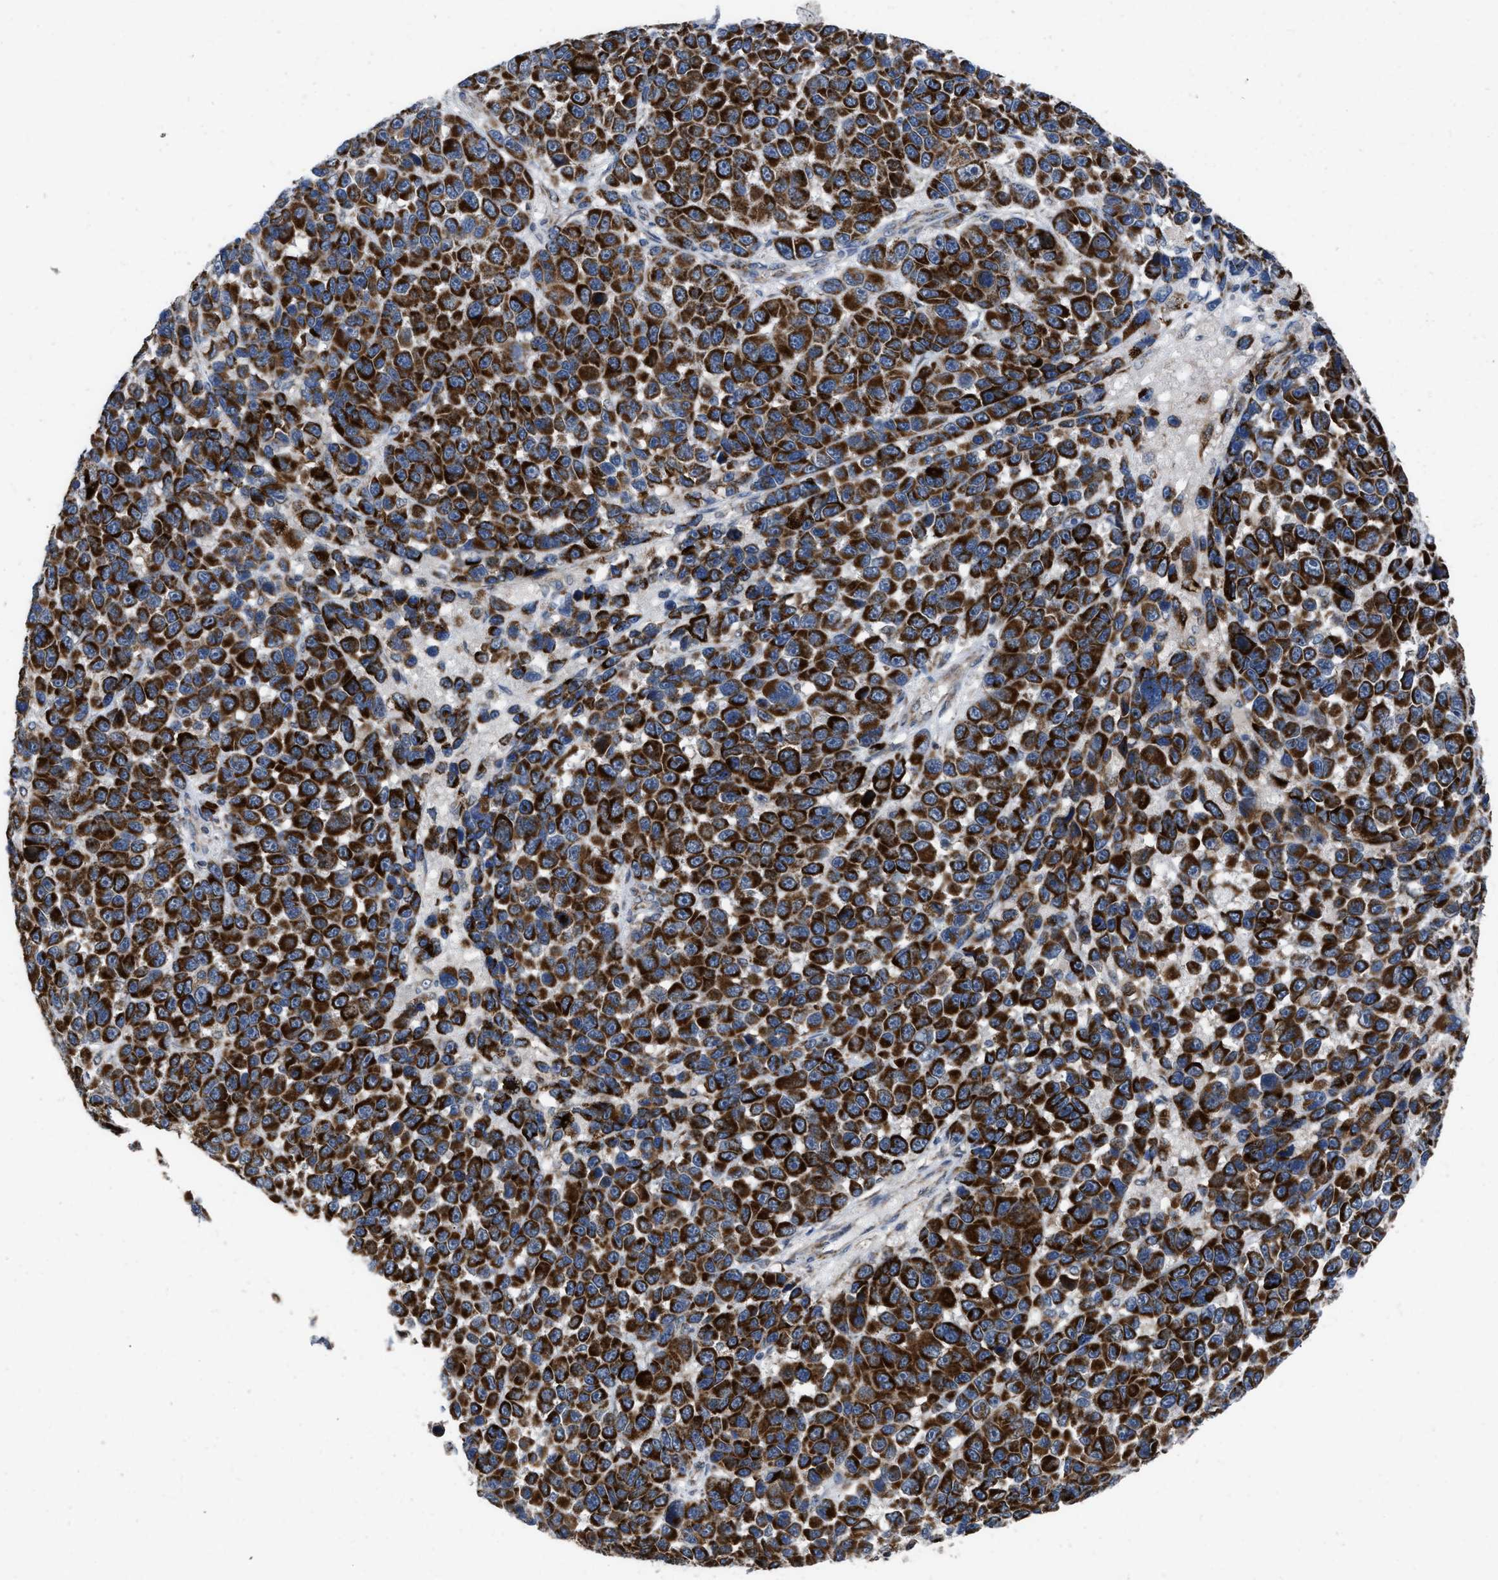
{"staining": {"intensity": "strong", "quantity": ">75%", "location": "cytoplasmic/membranous"}, "tissue": "melanoma", "cell_type": "Tumor cells", "image_type": "cancer", "snomed": [{"axis": "morphology", "description": "Malignant melanoma, NOS"}, {"axis": "topography", "description": "Skin"}], "caption": "Strong cytoplasmic/membranous staining for a protein is present in approximately >75% of tumor cells of malignant melanoma using immunohistochemistry (IHC).", "gene": "AKAP1", "patient": {"sex": "male", "age": 53}}